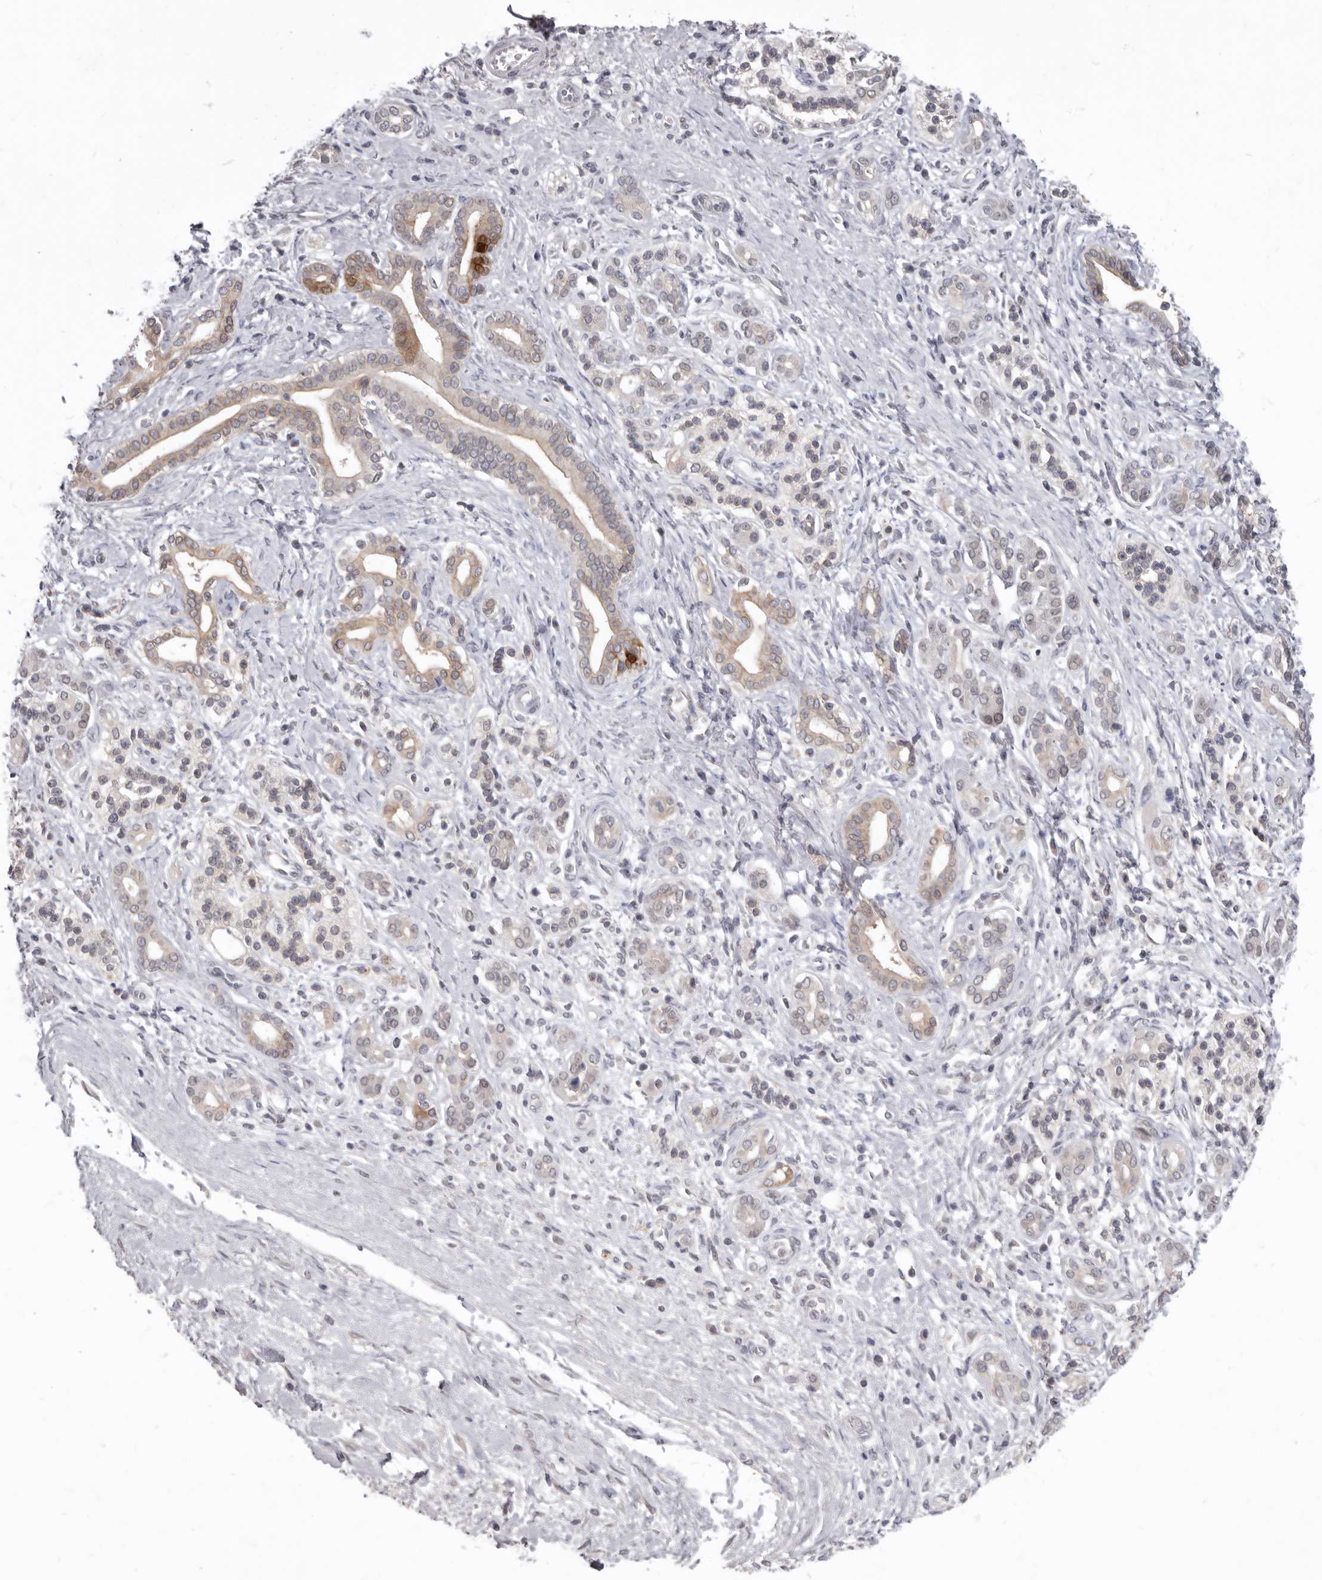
{"staining": {"intensity": "weak", "quantity": "<25%", "location": "cytoplasmic/membranous"}, "tissue": "pancreatic cancer", "cell_type": "Tumor cells", "image_type": "cancer", "snomed": [{"axis": "morphology", "description": "Adenocarcinoma, NOS"}, {"axis": "topography", "description": "Pancreas"}], "caption": "Immunohistochemical staining of adenocarcinoma (pancreatic) displays no significant positivity in tumor cells.", "gene": "SULT1E1", "patient": {"sex": "male", "age": 78}}